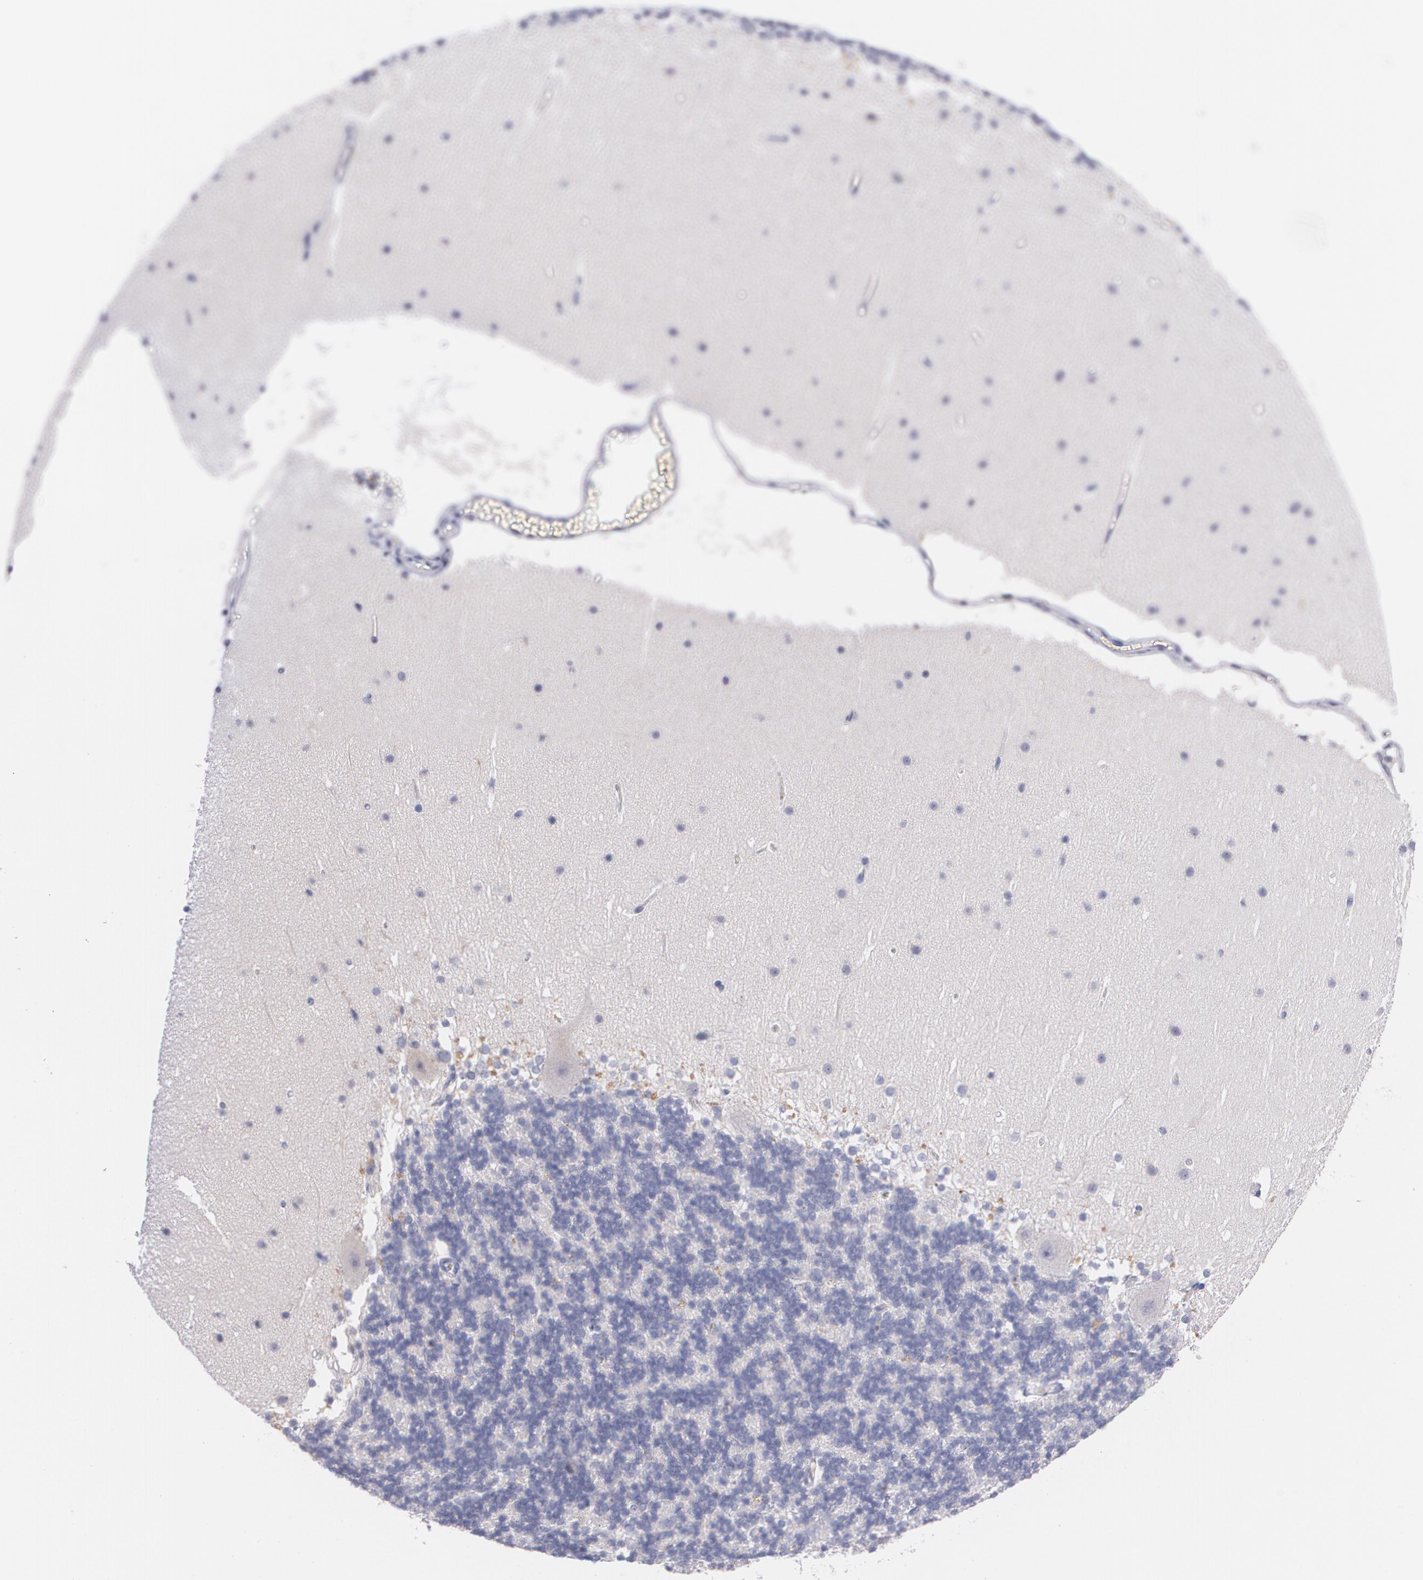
{"staining": {"intensity": "negative", "quantity": "none", "location": "none"}, "tissue": "cerebellum", "cell_type": "Cells in granular layer", "image_type": "normal", "snomed": [{"axis": "morphology", "description": "Normal tissue, NOS"}, {"axis": "topography", "description": "Cerebellum"}], "caption": "Protein analysis of benign cerebellum reveals no significant staining in cells in granular layer.", "gene": "HMMR", "patient": {"sex": "female", "age": 19}}